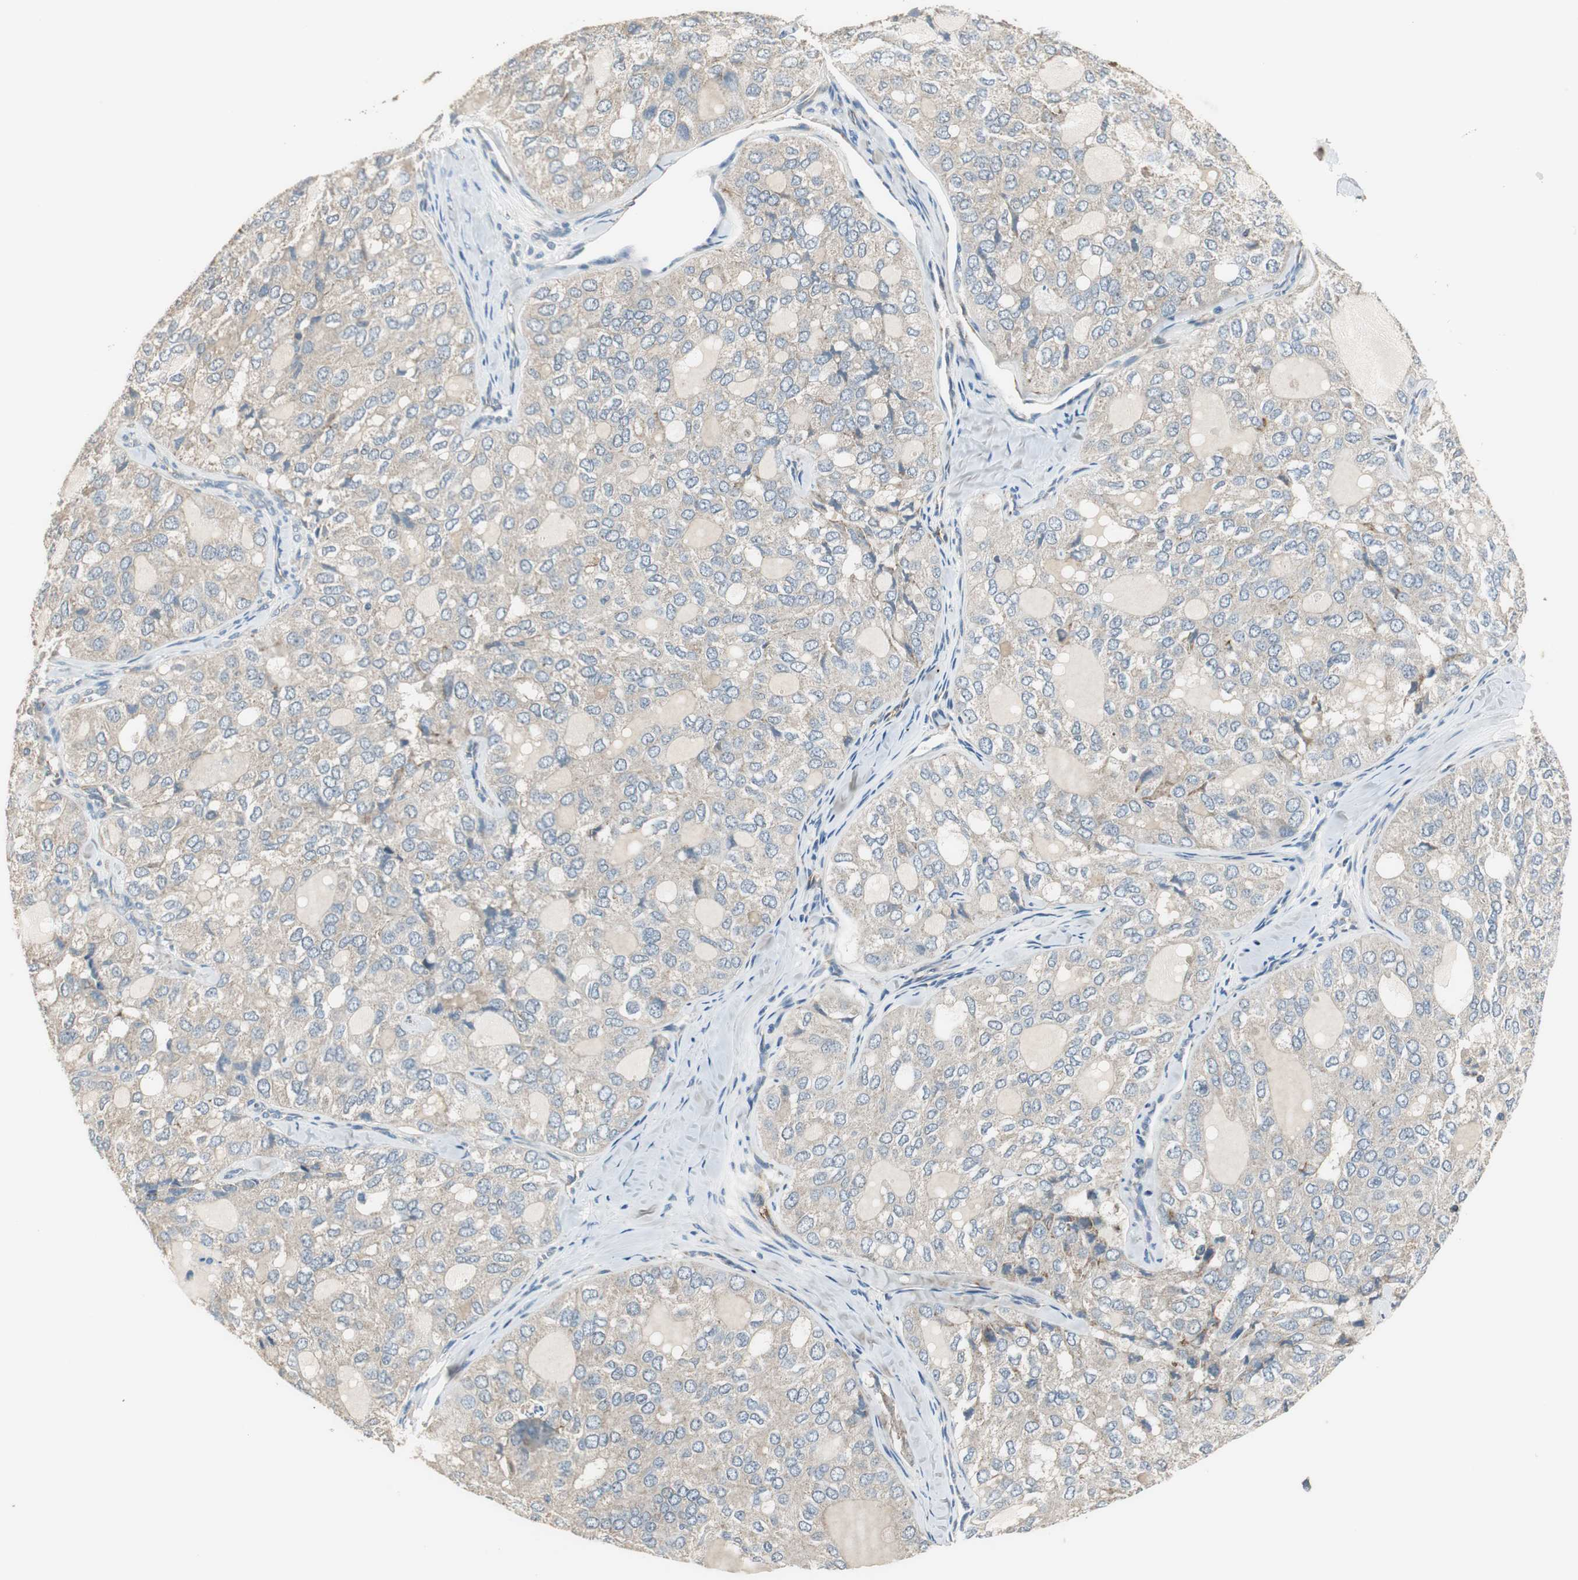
{"staining": {"intensity": "weak", "quantity": "25%-75%", "location": "cytoplasmic/membranous"}, "tissue": "thyroid cancer", "cell_type": "Tumor cells", "image_type": "cancer", "snomed": [{"axis": "morphology", "description": "Follicular adenoma carcinoma, NOS"}, {"axis": "topography", "description": "Thyroid gland"}], "caption": "Protein positivity by immunohistochemistry reveals weak cytoplasmic/membranous expression in approximately 25%-75% of tumor cells in thyroid follicular adenoma carcinoma.", "gene": "MSTO1", "patient": {"sex": "male", "age": 75}}